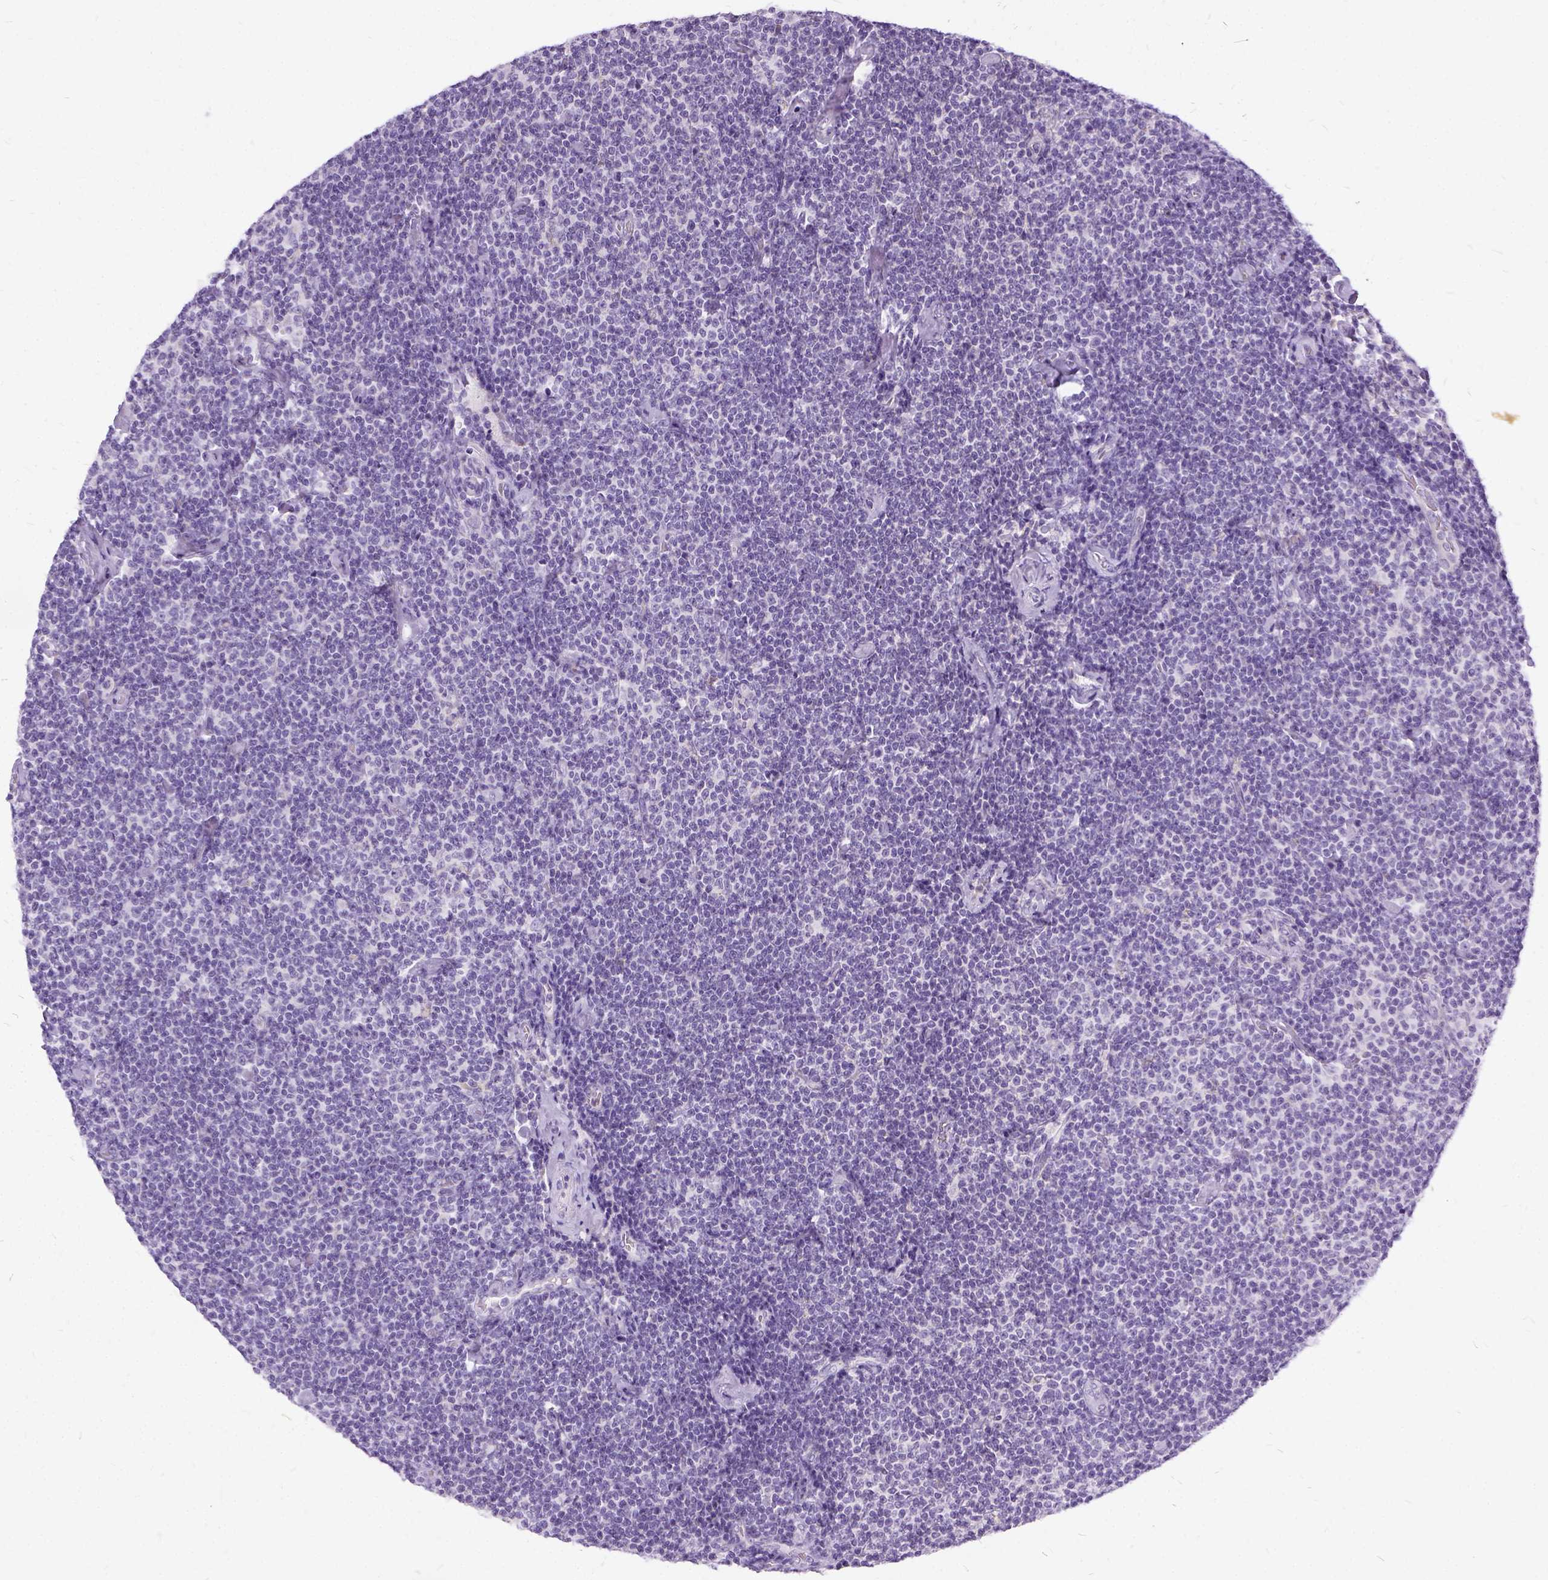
{"staining": {"intensity": "negative", "quantity": "none", "location": "none"}, "tissue": "lymphoma", "cell_type": "Tumor cells", "image_type": "cancer", "snomed": [{"axis": "morphology", "description": "Malignant lymphoma, non-Hodgkin's type, Low grade"}, {"axis": "topography", "description": "Lymph node"}], "caption": "Immunohistochemistry photomicrograph of human lymphoma stained for a protein (brown), which reveals no staining in tumor cells. (Stains: DAB immunohistochemistry (IHC) with hematoxylin counter stain, Microscopy: brightfield microscopy at high magnification).", "gene": "FDX1", "patient": {"sex": "male", "age": 81}}